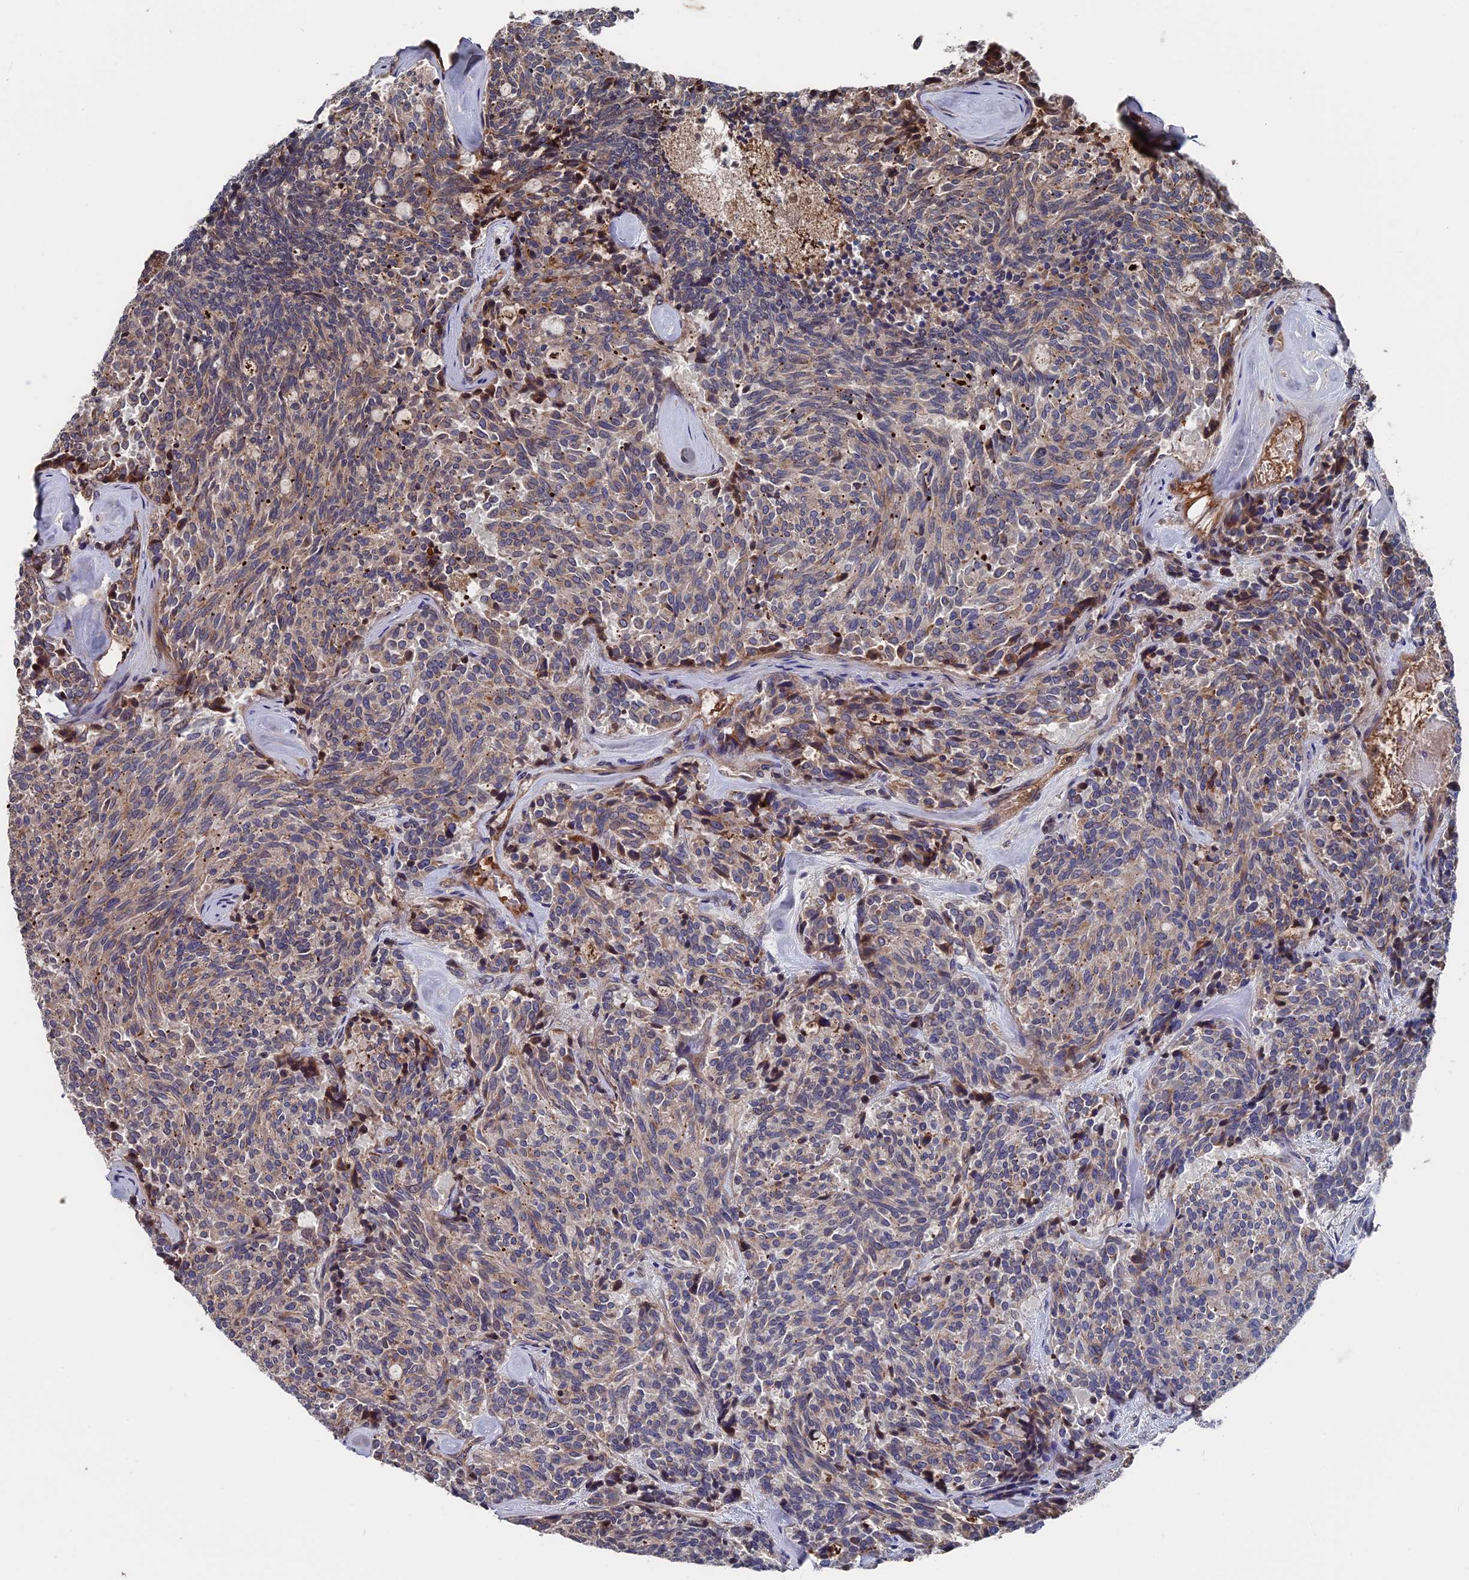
{"staining": {"intensity": "weak", "quantity": ">75%", "location": "cytoplasmic/membranous"}, "tissue": "carcinoid", "cell_type": "Tumor cells", "image_type": "cancer", "snomed": [{"axis": "morphology", "description": "Carcinoid, malignant, NOS"}, {"axis": "topography", "description": "Pancreas"}], "caption": "Weak cytoplasmic/membranous expression is present in about >75% of tumor cells in carcinoid (malignant).", "gene": "RPUSD1", "patient": {"sex": "female", "age": 54}}